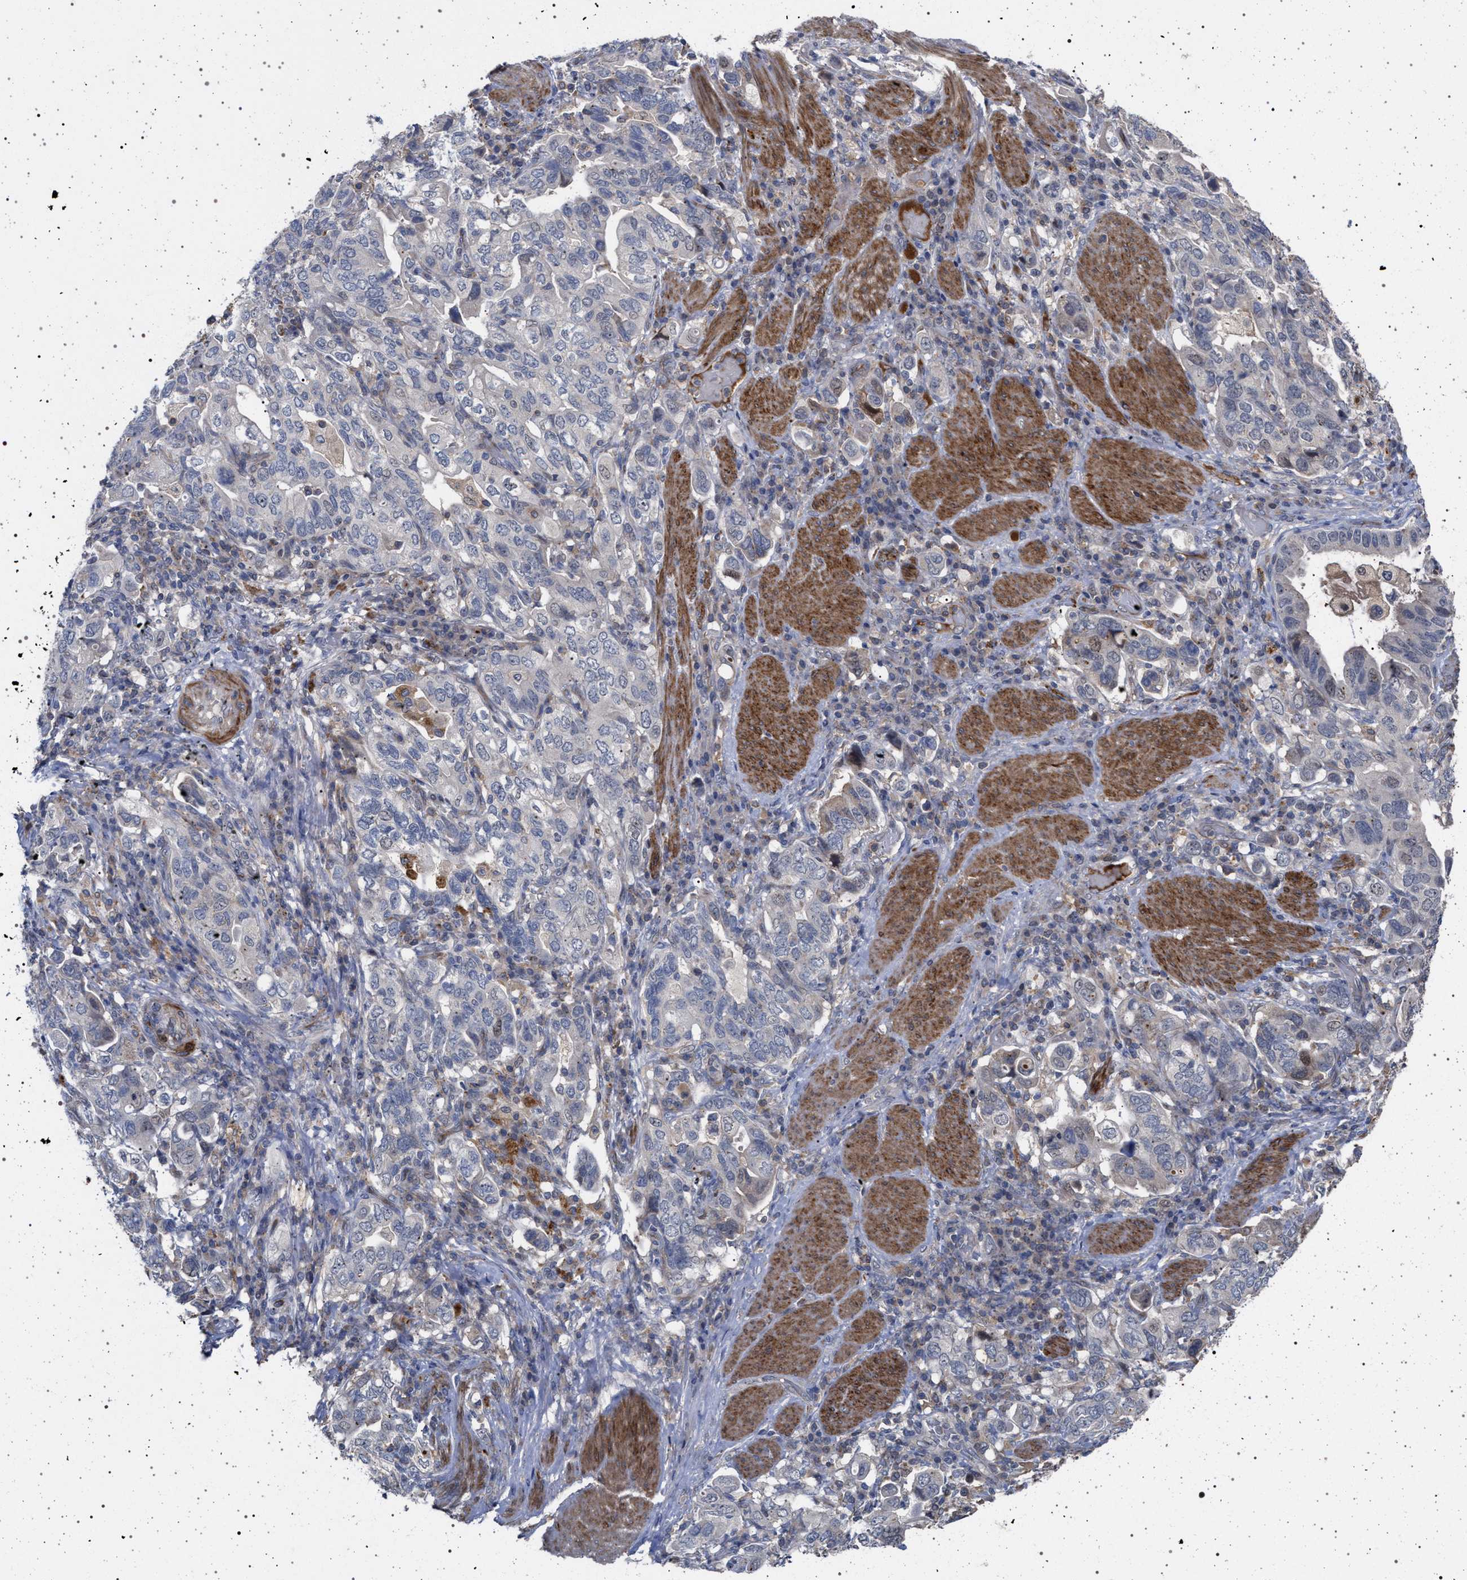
{"staining": {"intensity": "negative", "quantity": "none", "location": "none"}, "tissue": "stomach cancer", "cell_type": "Tumor cells", "image_type": "cancer", "snomed": [{"axis": "morphology", "description": "Adenocarcinoma, NOS"}, {"axis": "topography", "description": "Stomach, upper"}], "caption": "DAB immunohistochemical staining of human stomach cancer displays no significant expression in tumor cells.", "gene": "RBM48", "patient": {"sex": "male", "age": 62}}